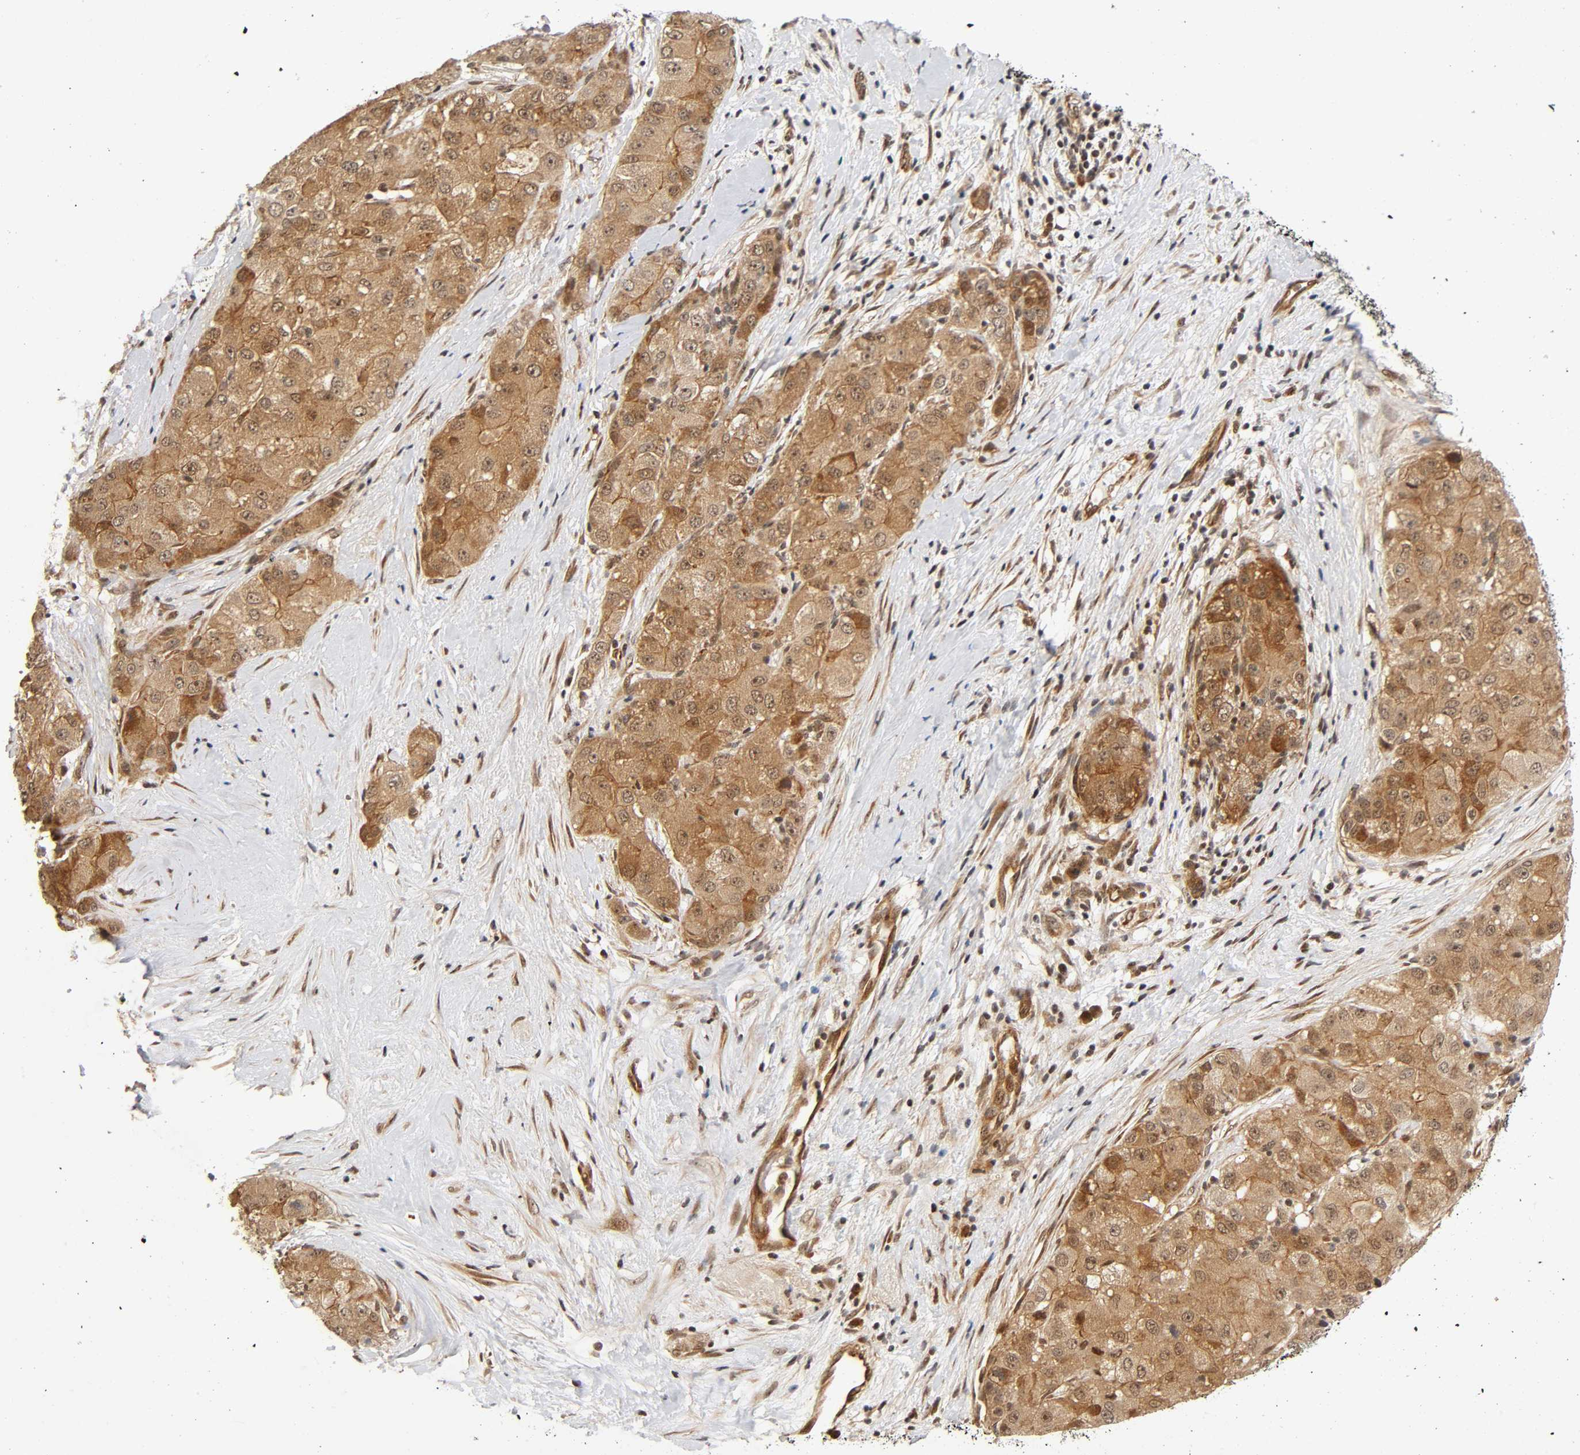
{"staining": {"intensity": "moderate", "quantity": ">75%", "location": "cytoplasmic/membranous,nuclear"}, "tissue": "liver cancer", "cell_type": "Tumor cells", "image_type": "cancer", "snomed": [{"axis": "morphology", "description": "Carcinoma, Hepatocellular, NOS"}, {"axis": "topography", "description": "Liver"}], "caption": "Immunohistochemistry staining of liver hepatocellular carcinoma, which displays medium levels of moderate cytoplasmic/membranous and nuclear expression in approximately >75% of tumor cells indicating moderate cytoplasmic/membranous and nuclear protein expression. The staining was performed using DAB (3,3'-diaminobenzidine) (brown) for protein detection and nuclei were counterstained in hematoxylin (blue).", "gene": "IQCJ-SCHIP1", "patient": {"sex": "male", "age": 80}}